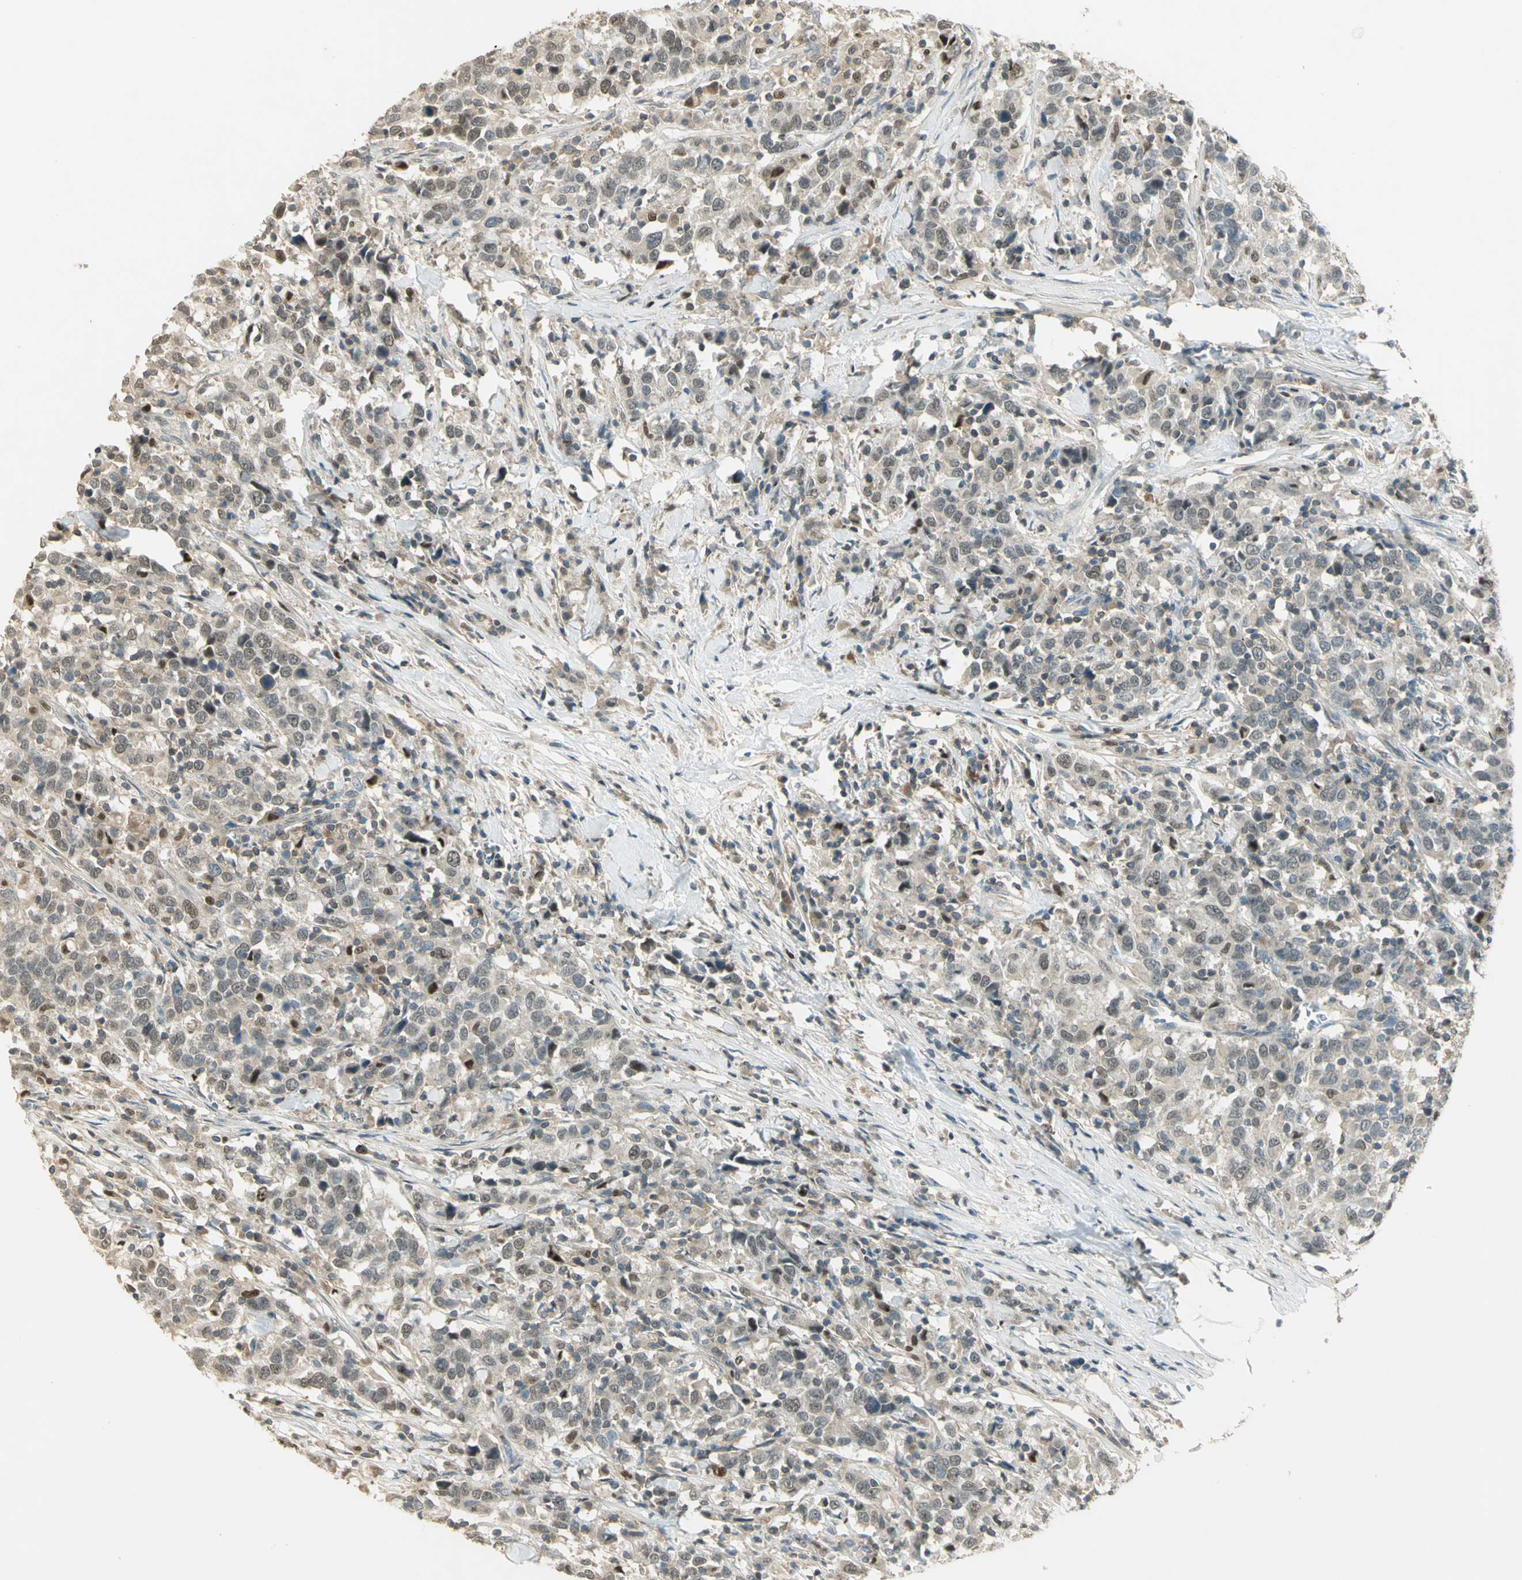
{"staining": {"intensity": "weak", "quantity": "<25%", "location": "cytoplasmic/membranous,nuclear"}, "tissue": "urothelial cancer", "cell_type": "Tumor cells", "image_type": "cancer", "snomed": [{"axis": "morphology", "description": "Urothelial carcinoma, High grade"}, {"axis": "topography", "description": "Urinary bladder"}], "caption": "This is a image of IHC staining of urothelial cancer, which shows no staining in tumor cells.", "gene": "BIRC2", "patient": {"sex": "male", "age": 61}}